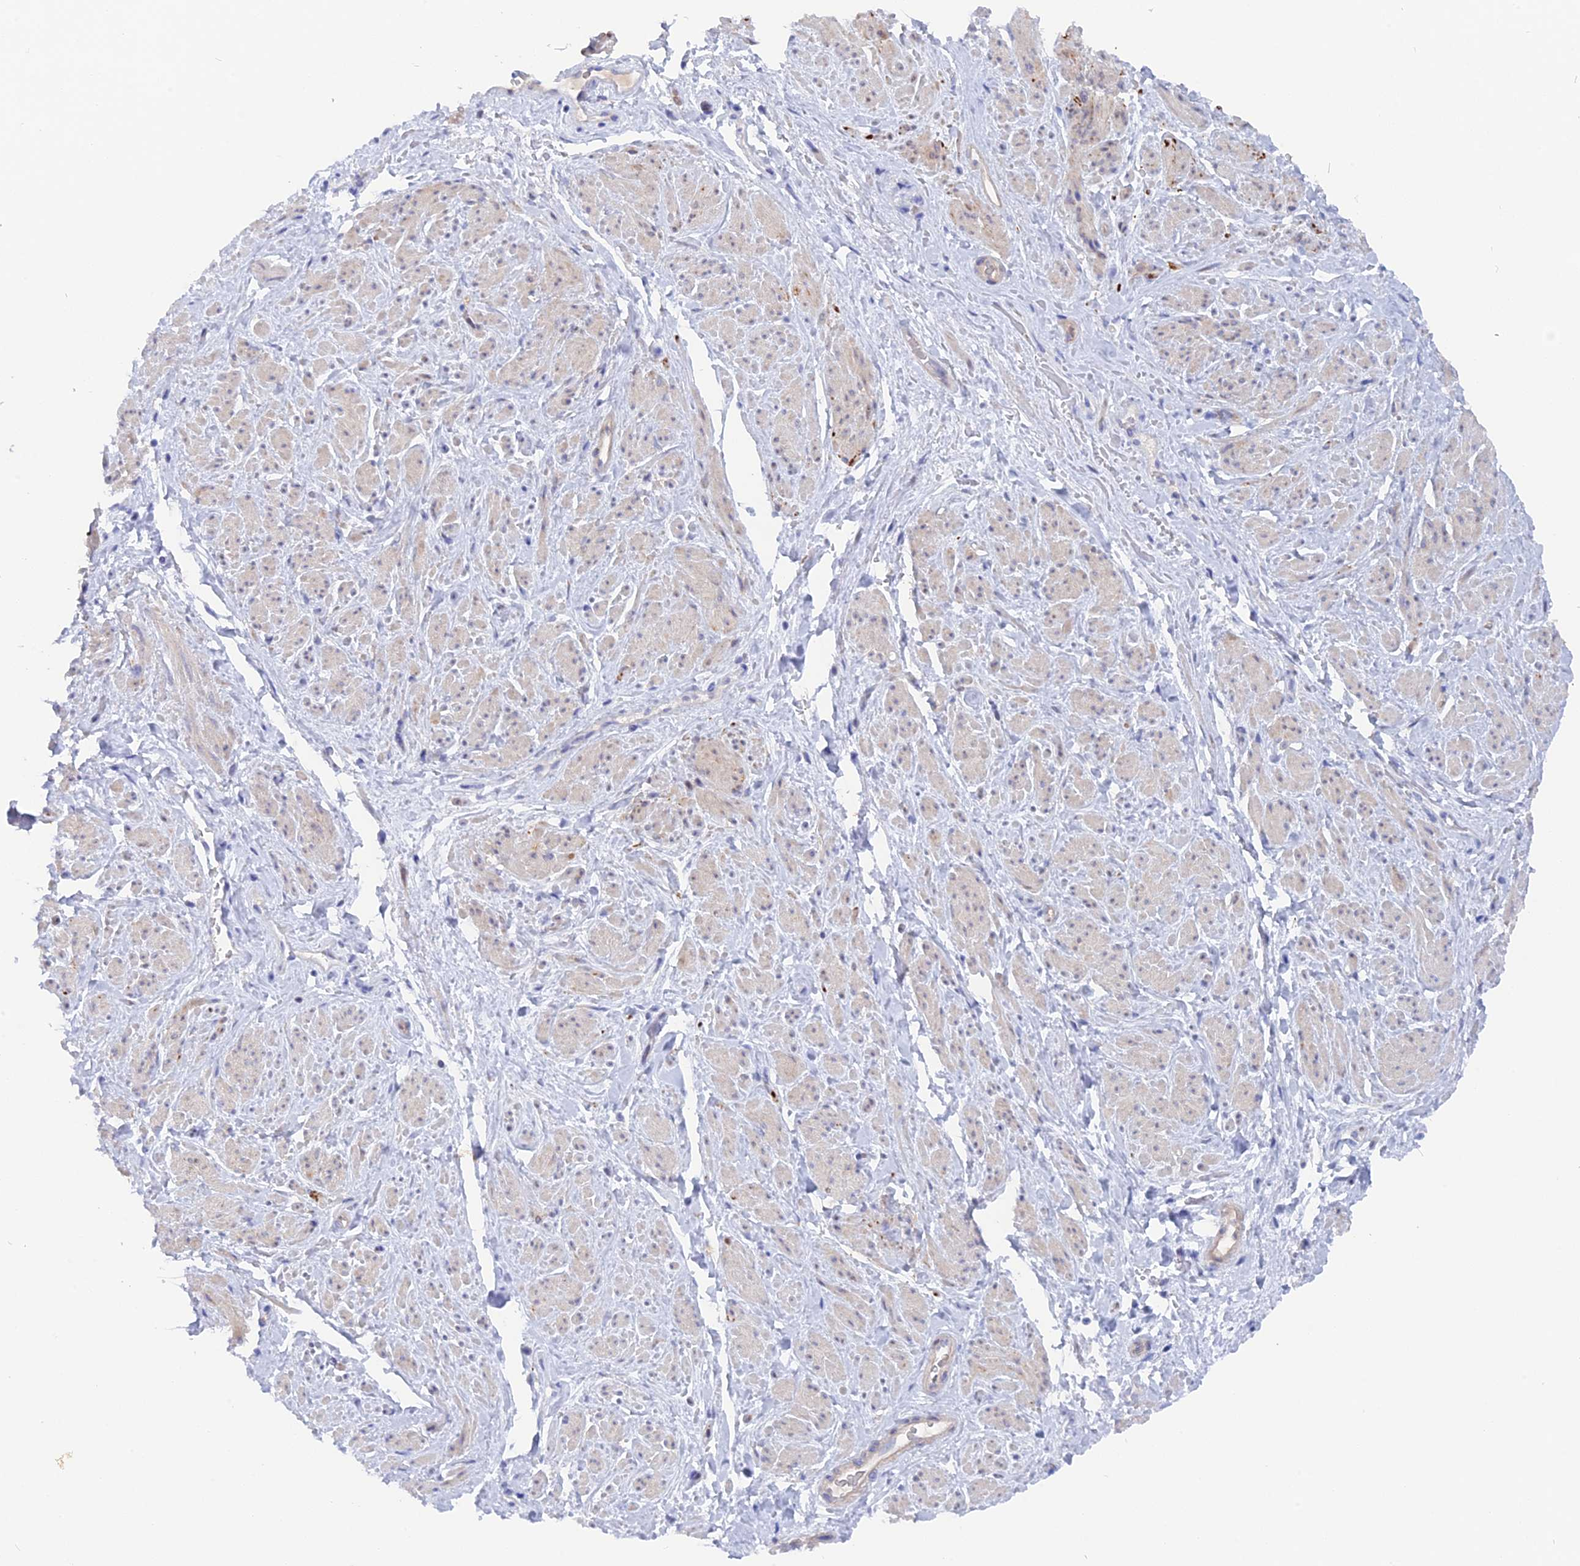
{"staining": {"intensity": "negative", "quantity": "none", "location": "none"}, "tissue": "smooth muscle", "cell_type": "Smooth muscle cells", "image_type": "normal", "snomed": [{"axis": "morphology", "description": "Normal tissue, NOS"}, {"axis": "topography", "description": "Smooth muscle"}, {"axis": "topography", "description": "Peripheral nerve tissue"}], "caption": "High magnification brightfield microscopy of benign smooth muscle stained with DAB (brown) and counterstained with hematoxylin (blue): smooth muscle cells show no significant positivity.", "gene": "DACT3", "patient": {"sex": "male", "age": 69}}